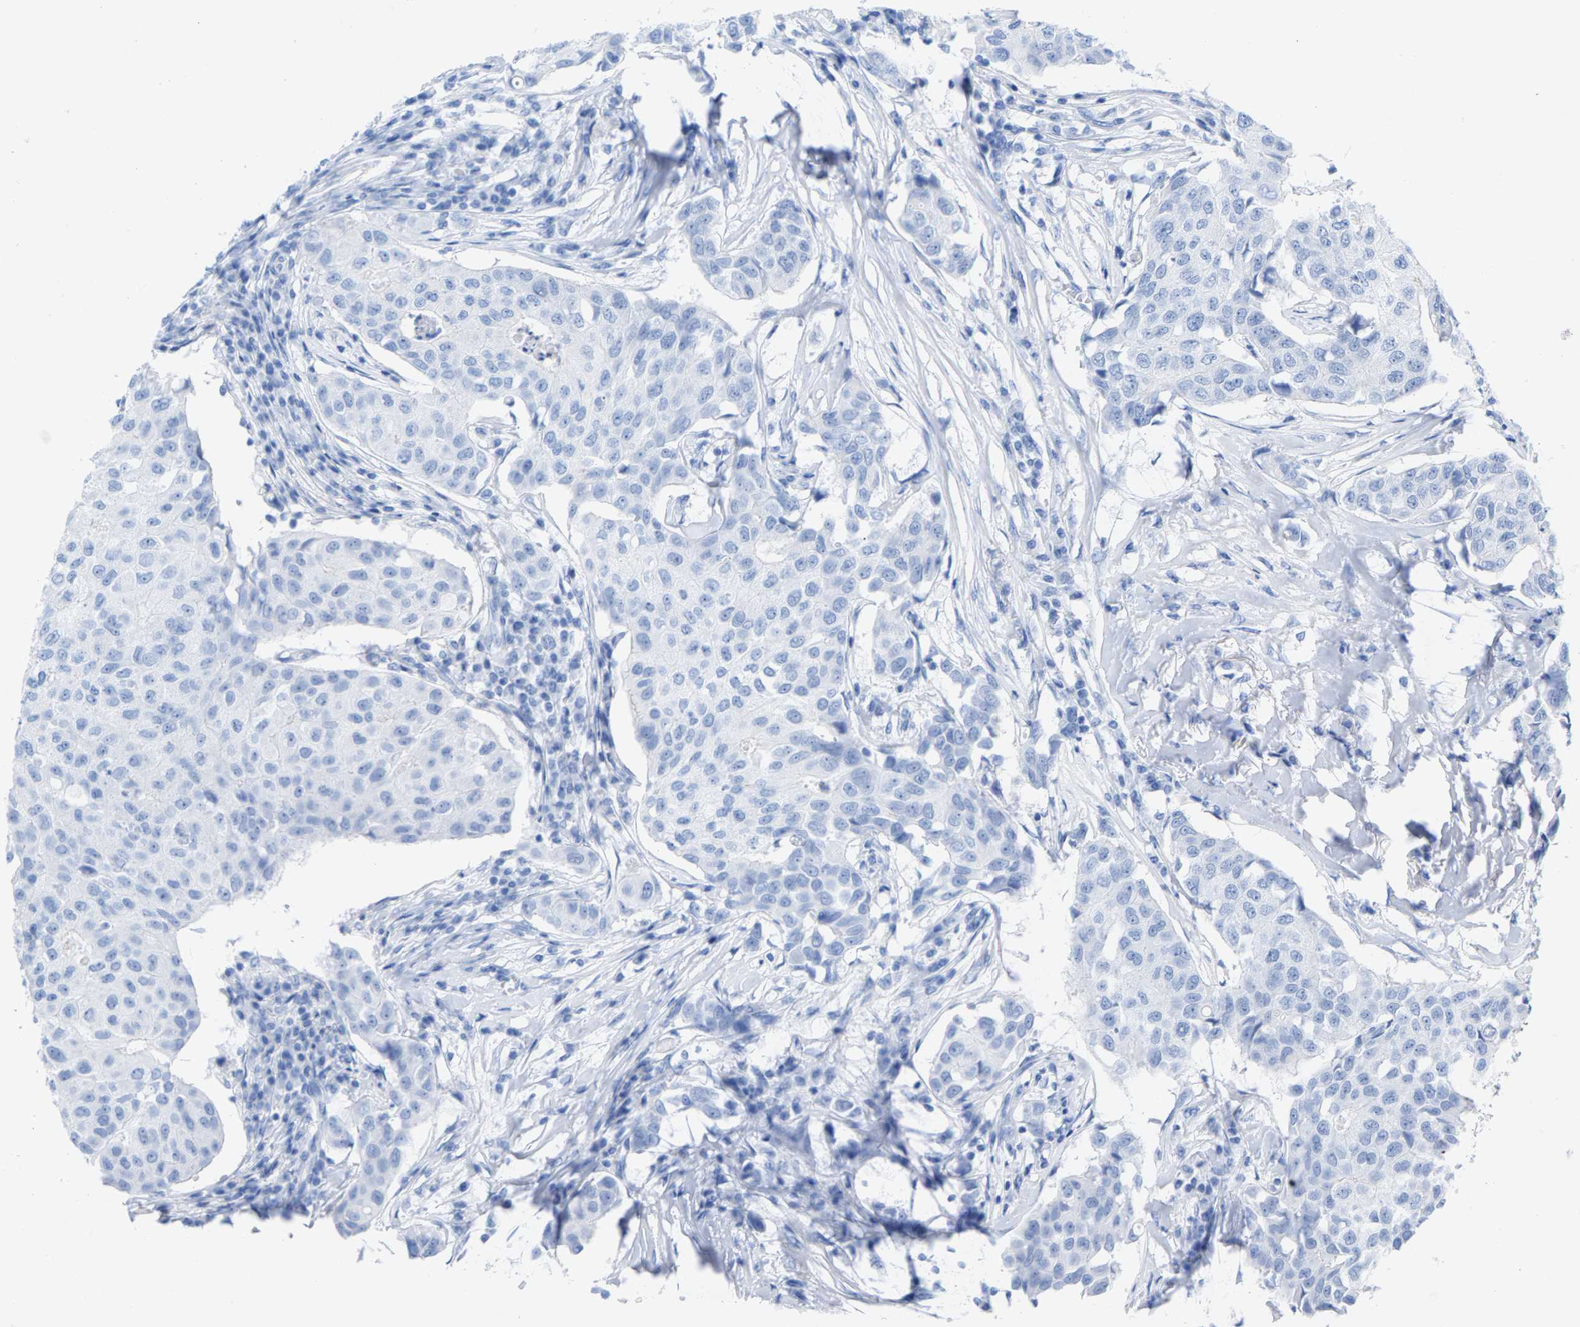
{"staining": {"intensity": "negative", "quantity": "none", "location": "none"}, "tissue": "breast cancer", "cell_type": "Tumor cells", "image_type": "cancer", "snomed": [{"axis": "morphology", "description": "Duct carcinoma"}, {"axis": "topography", "description": "Breast"}], "caption": "DAB immunohistochemical staining of breast cancer exhibits no significant positivity in tumor cells.", "gene": "CPA1", "patient": {"sex": "female", "age": 80}}